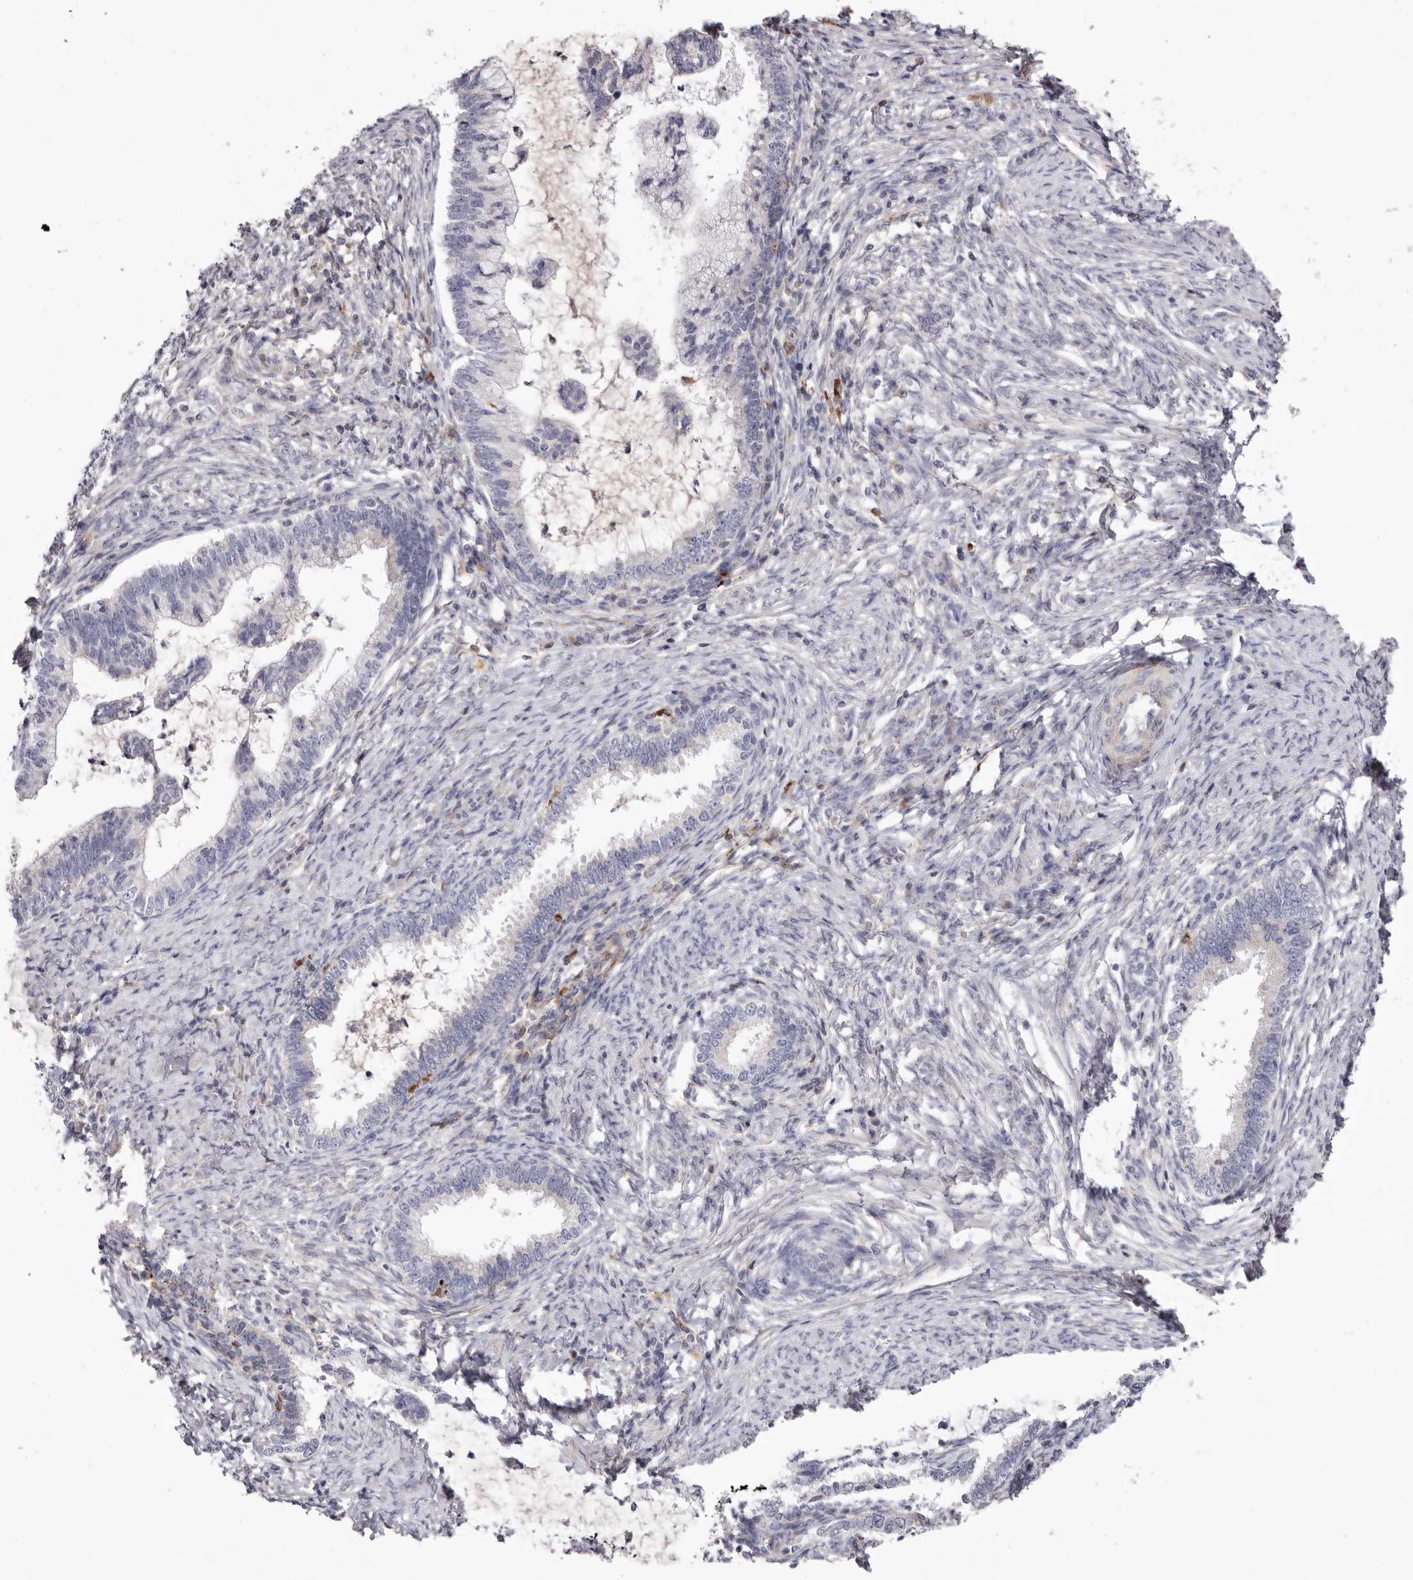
{"staining": {"intensity": "negative", "quantity": "none", "location": "none"}, "tissue": "cervical cancer", "cell_type": "Tumor cells", "image_type": "cancer", "snomed": [{"axis": "morphology", "description": "Adenocarcinoma, NOS"}, {"axis": "topography", "description": "Cervix"}], "caption": "This histopathology image is of adenocarcinoma (cervical) stained with immunohistochemistry (IHC) to label a protein in brown with the nuclei are counter-stained blue. There is no staining in tumor cells.", "gene": "S1PR5", "patient": {"sex": "female", "age": 36}}